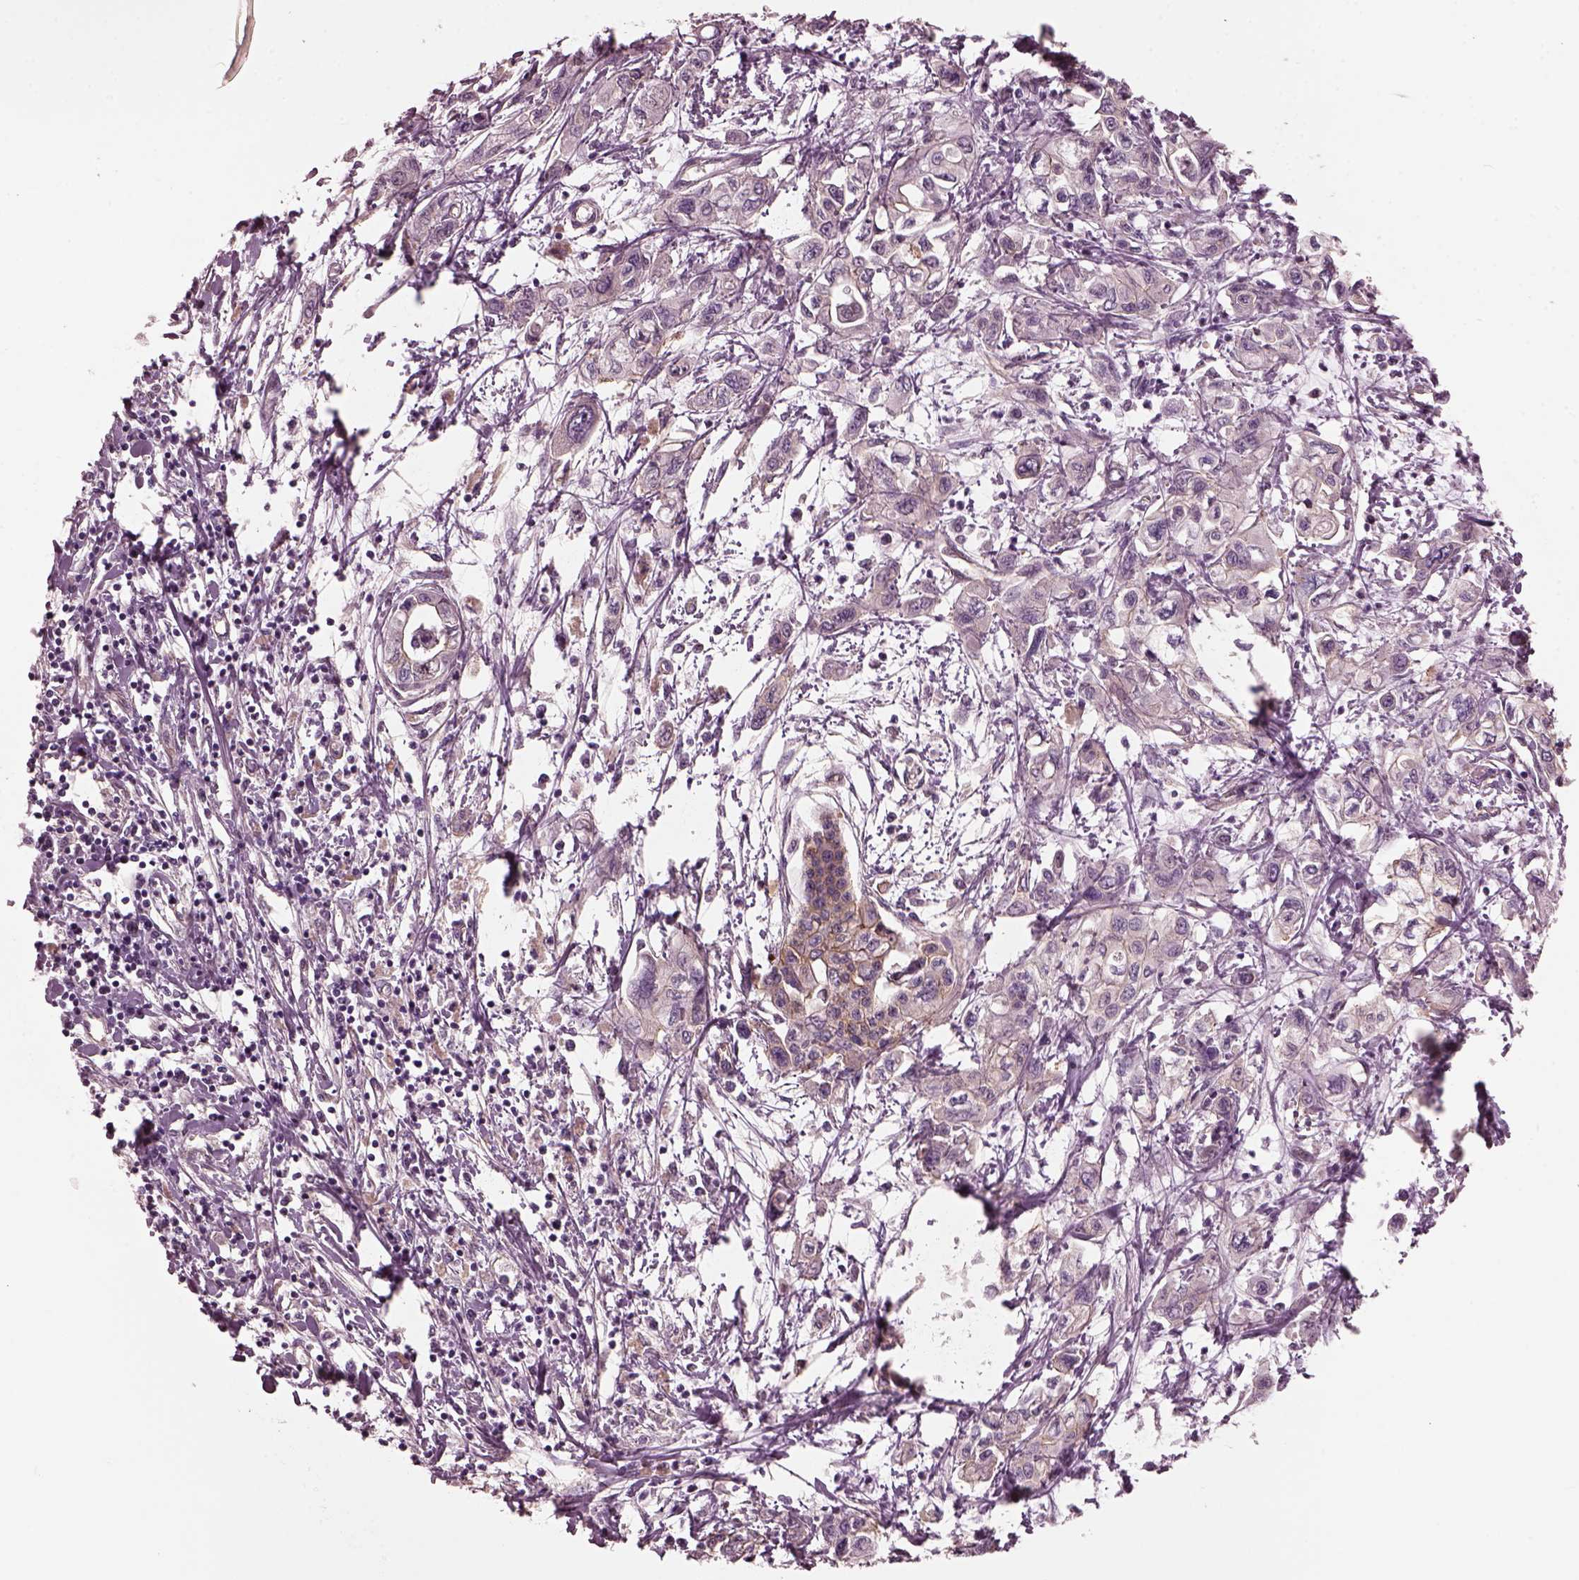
{"staining": {"intensity": "moderate", "quantity": "<25%", "location": "cytoplasmic/membranous"}, "tissue": "pancreatic cancer", "cell_type": "Tumor cells", "image_type": "cancer", "snomed": [{"axis": "morphology", "description": "Adenocarcinoma, NOS"}, {"axis": "topography", "description": "Pancreas"}], "caption": "Moderate cytoplasmic/membranous expression for a protein is seen in about <25% of tumor cells of pancreatic adenocarcinoma using immunohistochemistry.", "gene": "ODAD1", "patient": {"sex": "male", "age": 54}}